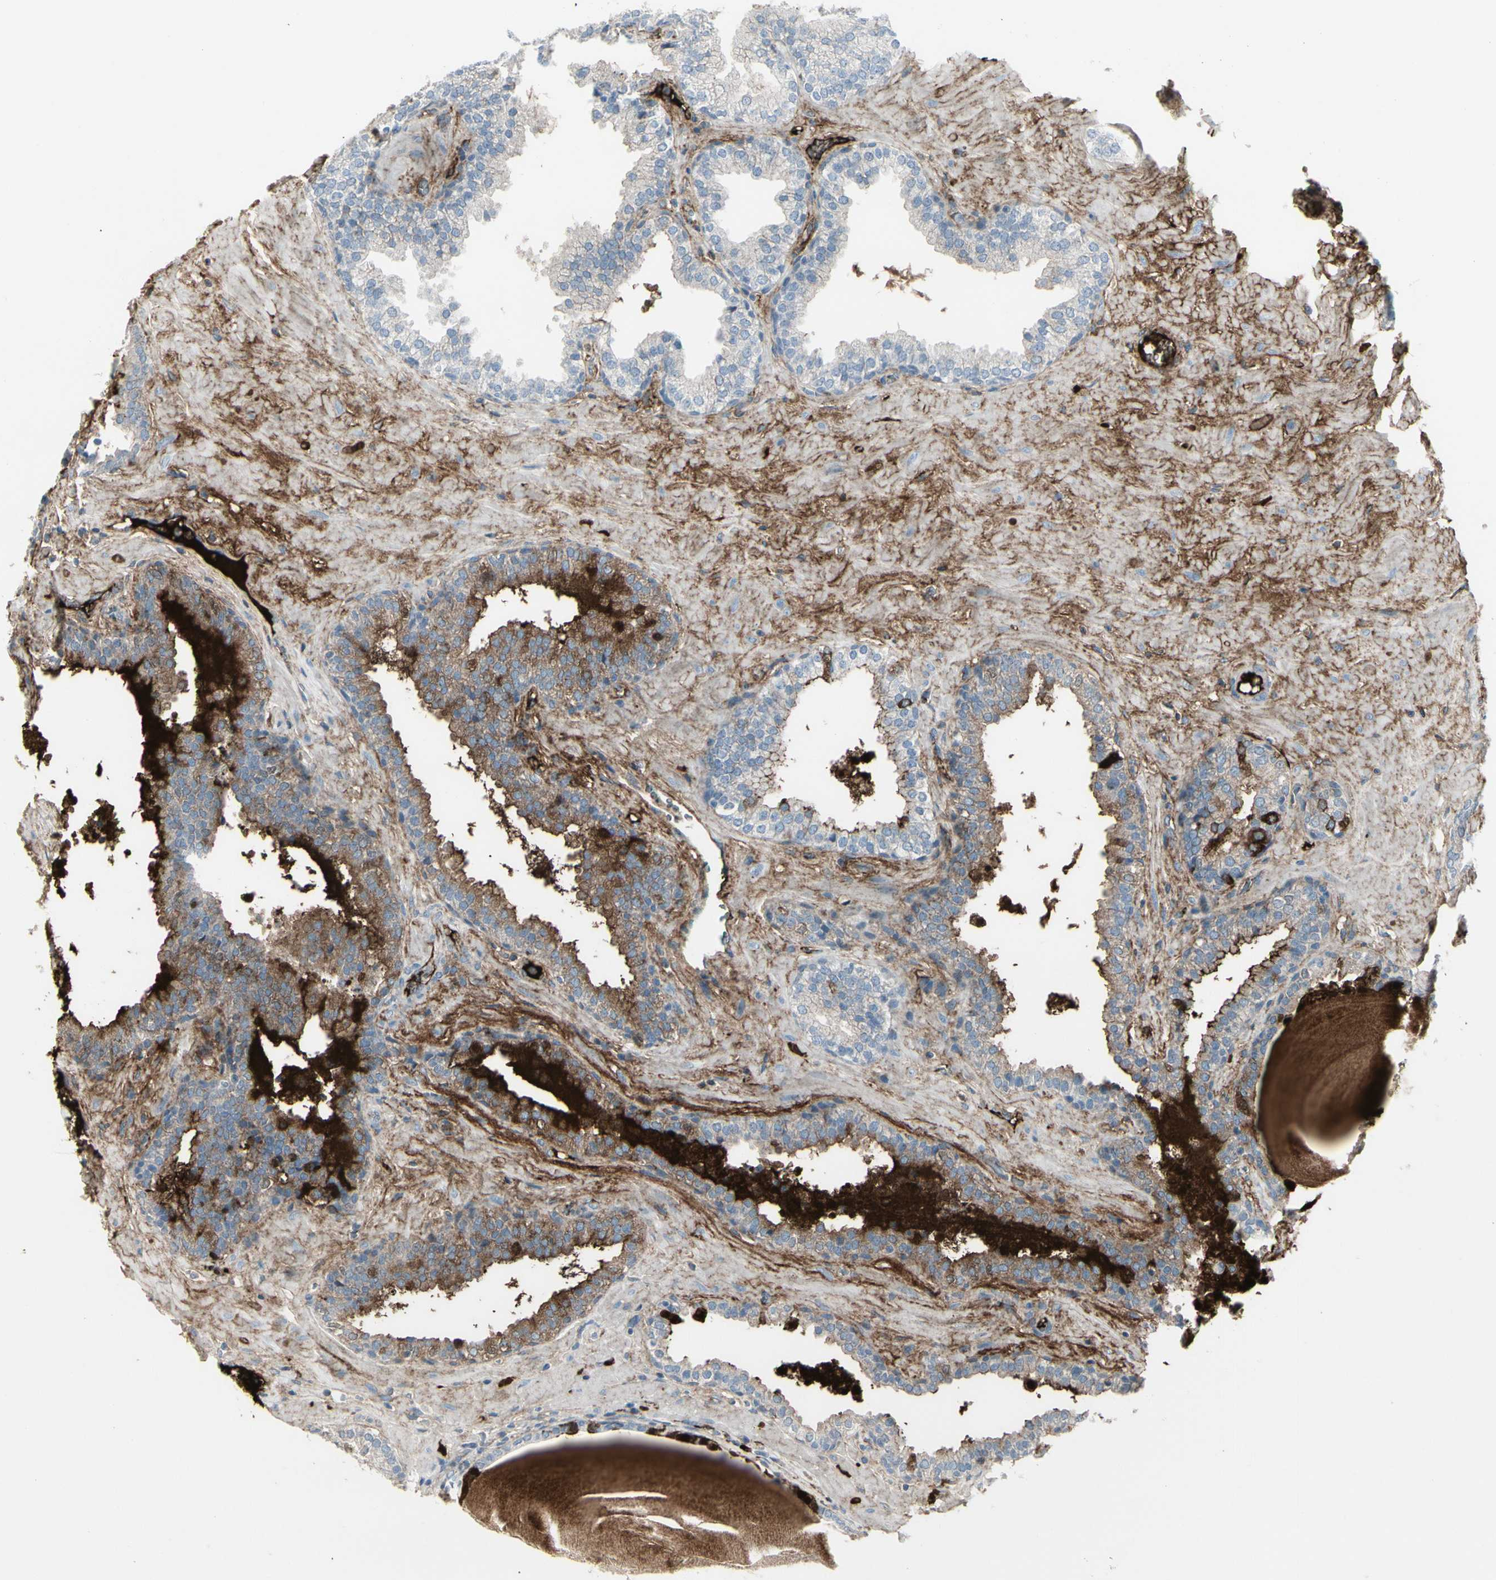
{"staining": {"intensity": "moderate", "quantity": "<25%", "location": "cytoplasmic/membranous"}, "tissue": "prostate", "cell_type": "Glandular cells", "image_type": "normal", "snomed": [{"axis": "morphology", "description": "Normal tissue, NOS"}, {"axis": "topography", "description": "Prostate"}], "caption": "DAB immunohistochemical staining of normal prostate shows moderate cytoplasmic/membranous protein expression in approximately <25% of glandular cells.", "gene": "IGHG1", "patient": {"sex": "male", "age": 51}}